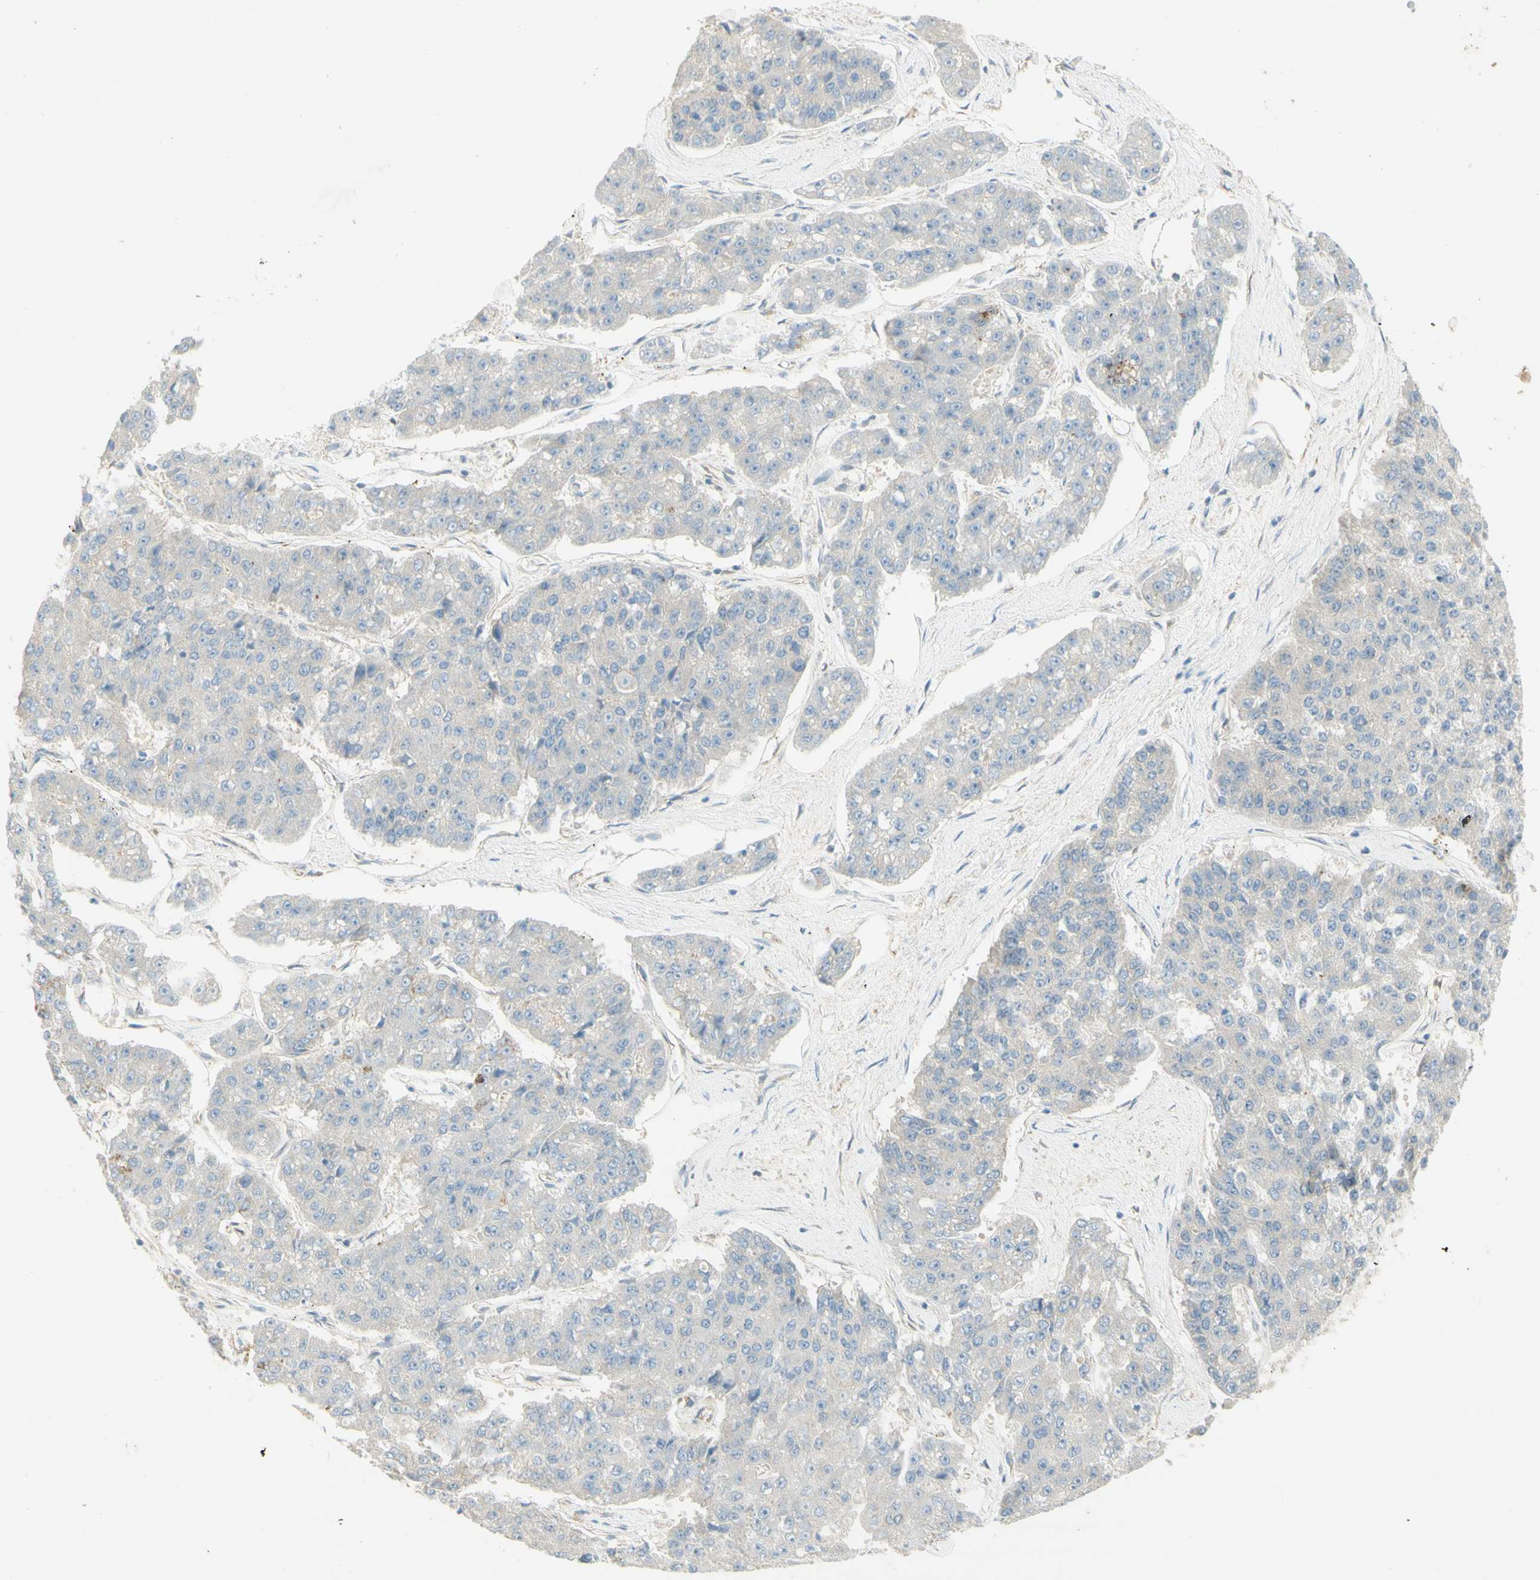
{"staining": {"intensity": "negative", "quantity": "none", "location": "none"}, "tissue": "pancreatic cancer", "cell_type": "Tumor cells", "image_type": "cancer", "snomed": [{"axis": "morphology", "description": "Adenocarcinoma, NOS"}, {"axis": "topography", "description": "Pancreas"}], "caption": "An IHC histopathology image of pancreatic cancer is shown. There is no staining in tumor cells of pancreatic cancer.", "gene": "DYNC1H1", "patient": {"sex": "male", "age": 50}}